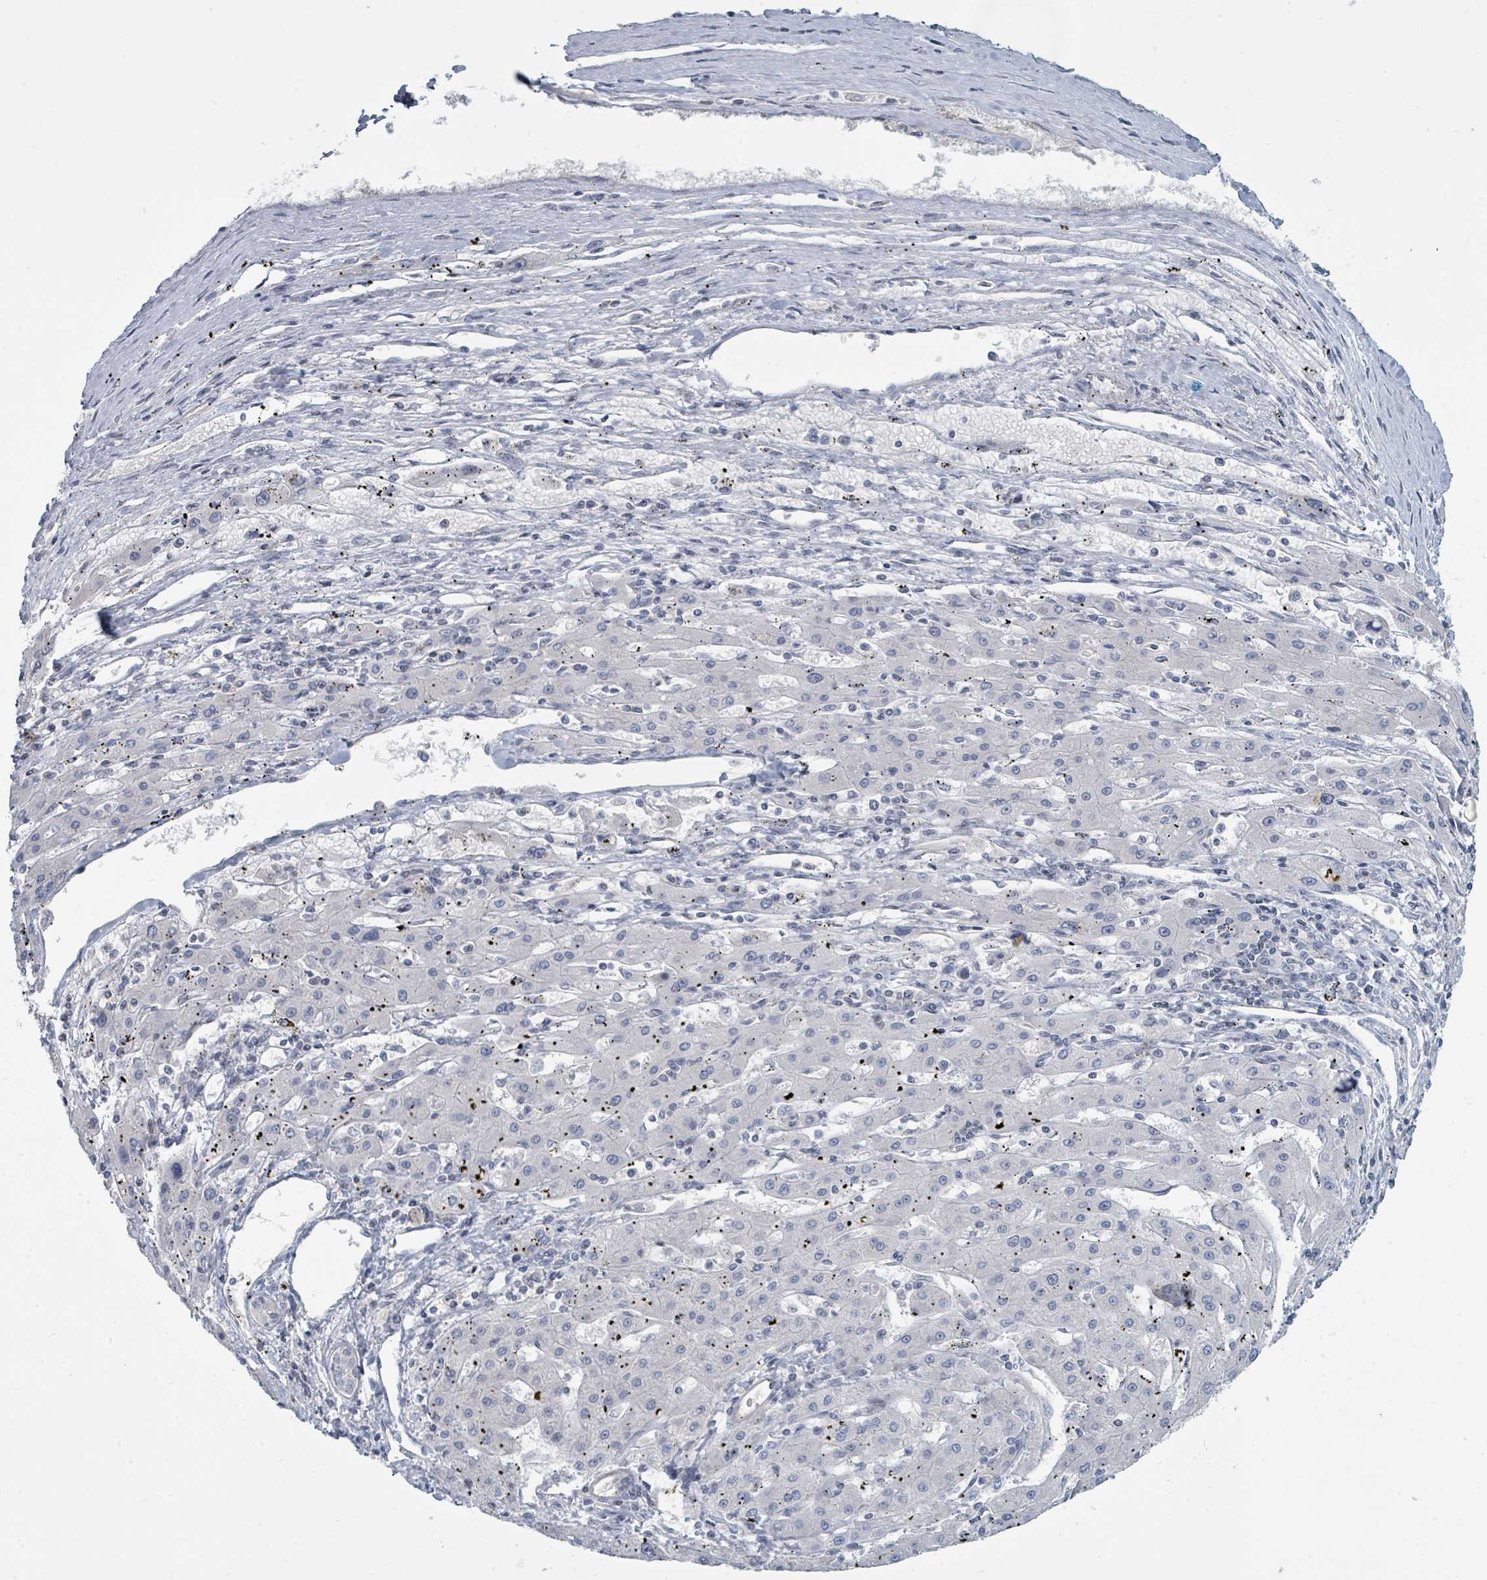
{"staining": {"intensity": "negative", "quantity": "none", "location": "none"}, "tissue": "liver cancer", "cell_type": "Tumor cells", "image_type": "cancer", "snomed": [{"axis": "morphology", "description": "Carcinoma, Hepatocellular, NOS"}, {"axis": "topography", "description": "Liver"}], "caption": "Liver cancer was stained to show a protein in brown. There is no significant expression in tumor cells. (DAB immunohistochemistry, high magnification).", "gene": "SLC25A45", "patient": {"sex": "male", "age": 72}}